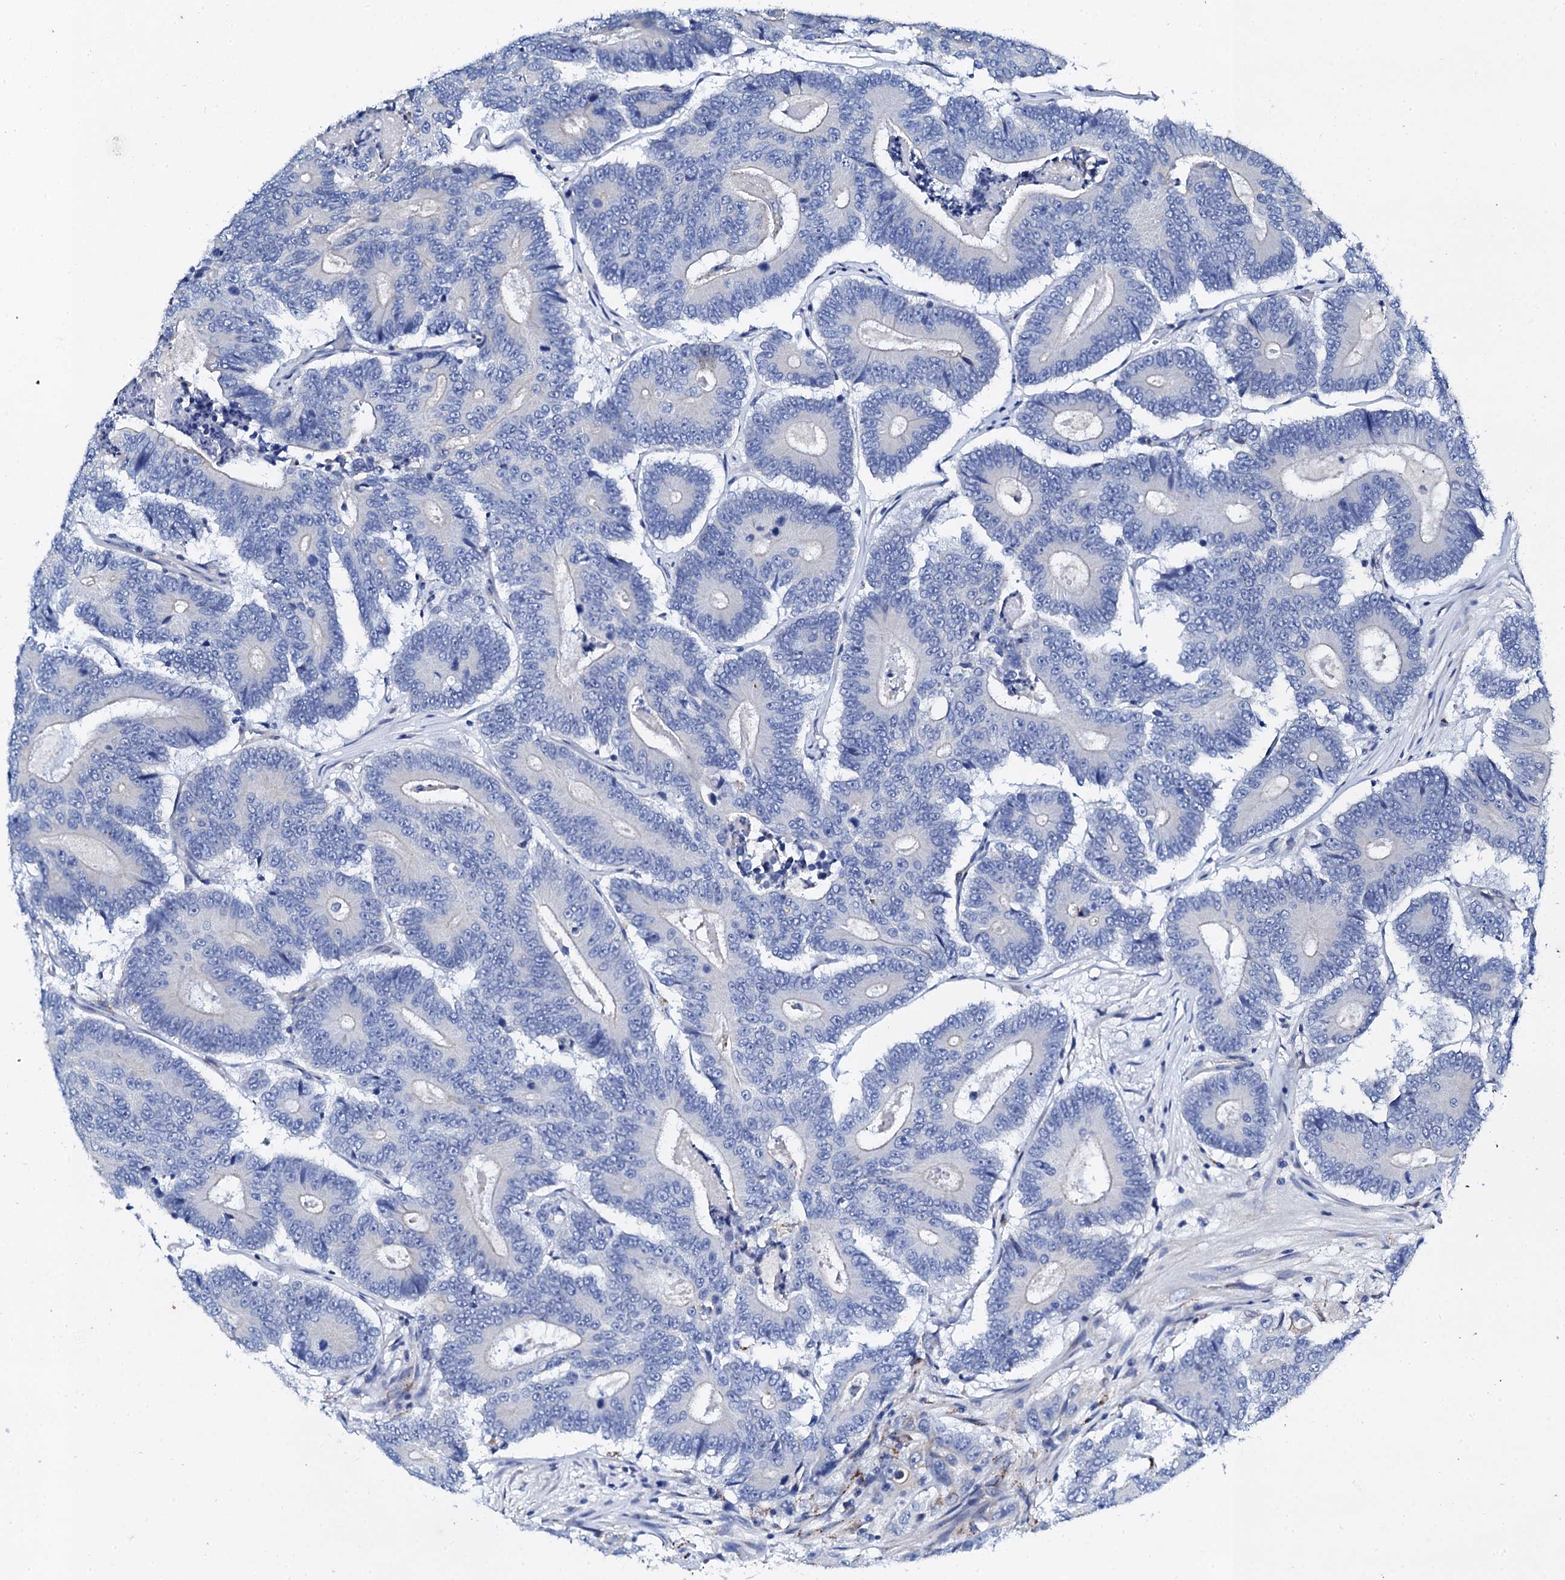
{"staining": {"intensity": "negative", "quantity": "none", "location": "none"}, "tissue": "colorectal cancer", "cell_type": "Tumor cells", "image_type": "cancer", "snomed": [{"axis": "morphology", "description": "Adenocarcinoma, NOS"}, {"axis": "topography", "description": "Colon"}], "caption": "DAB immunohistochemical staining of colorectal cancer (adenocarcinoma) exhibits no significant positivity in tumor cells.", "gene": "KLHL32", "patient": {"sex": "male", "age": 83}}